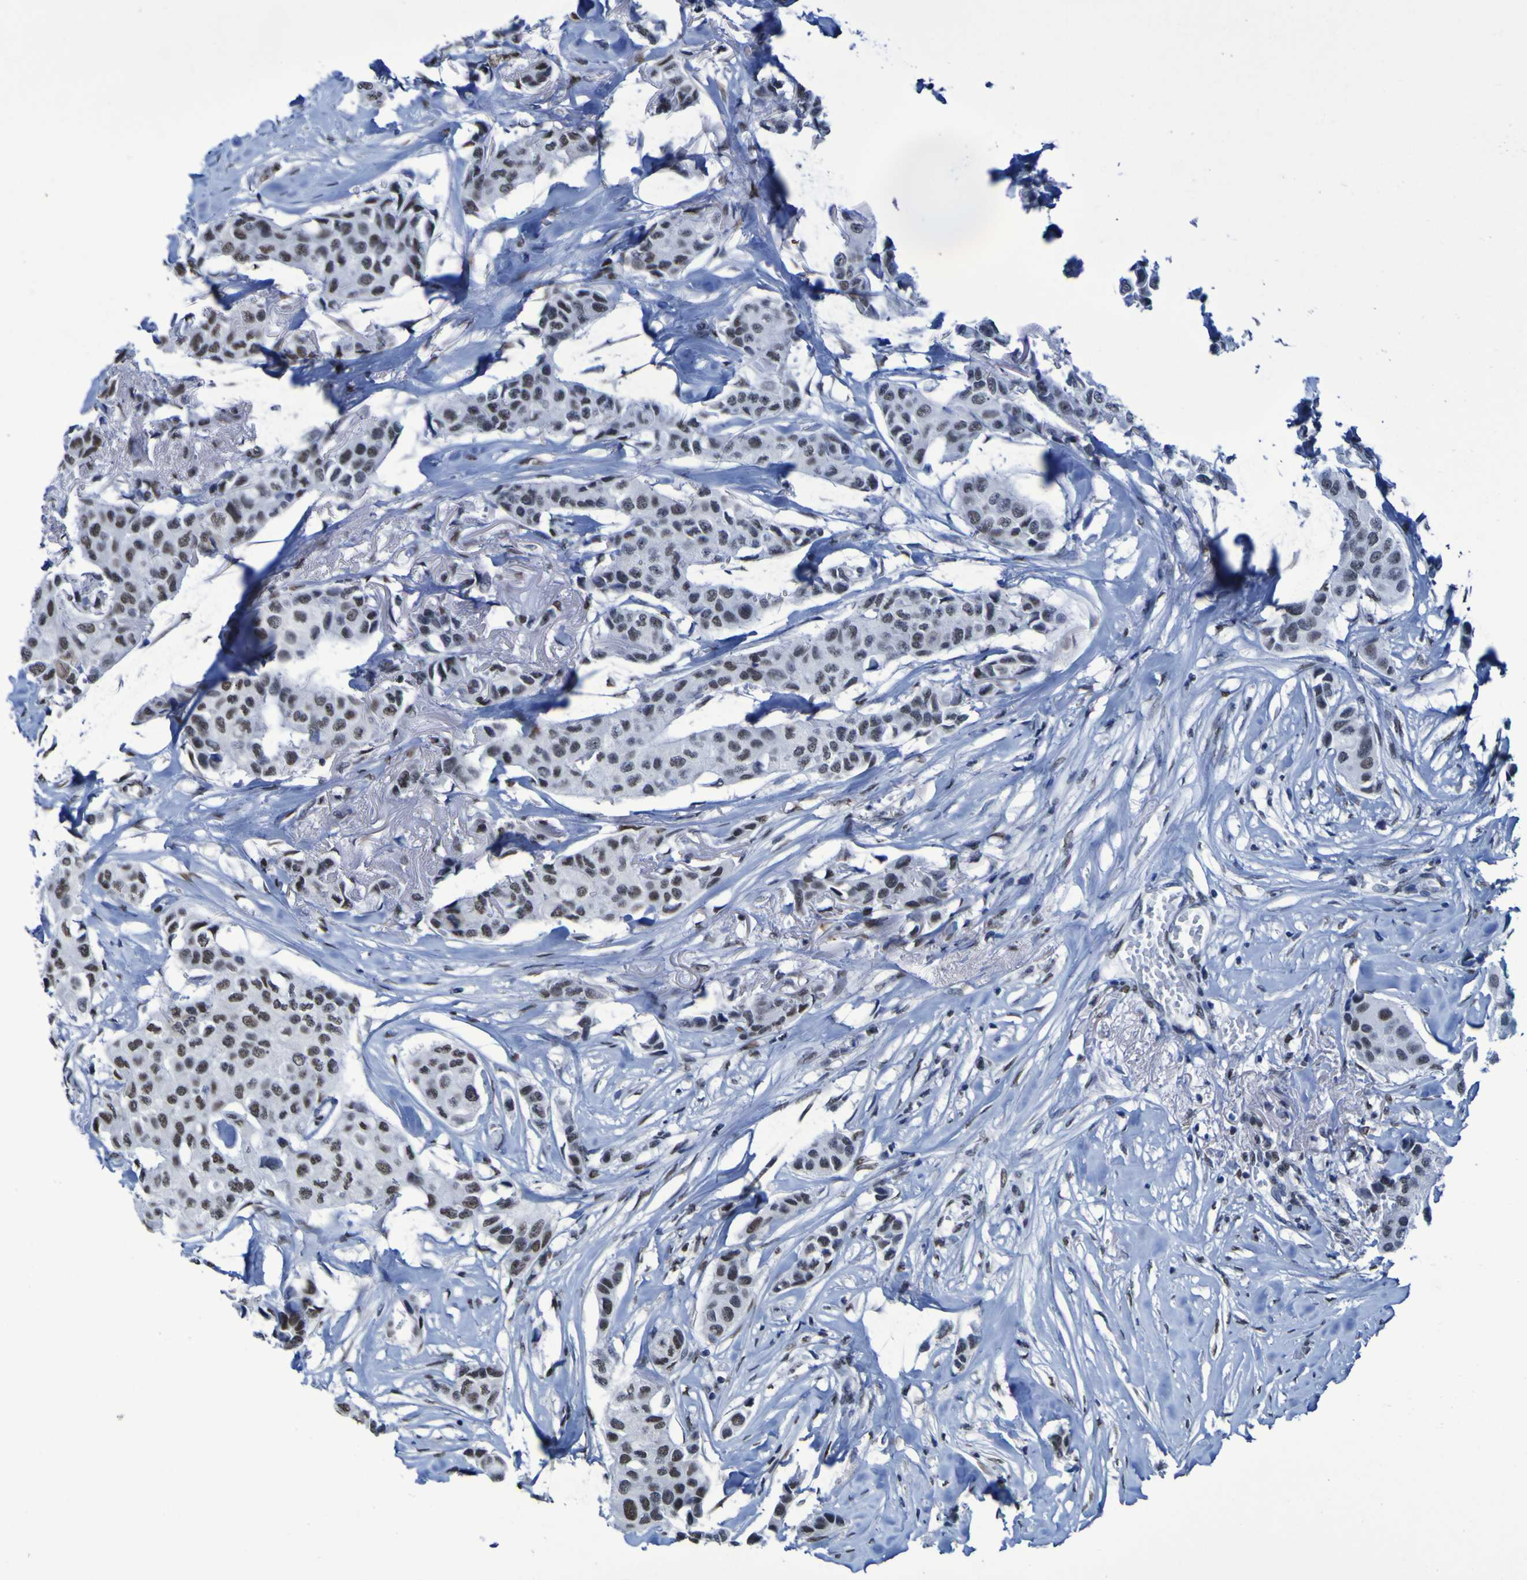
{"staining": {"intensity": "moderate", "quantity": "25%-75%", "location": "nuclear"}, "tissue": "breast cancer", "cell_type": "Tumor cells", "image_type": "cancer", "snomed": [{"axis": "morphology", "description": "Duct carcinoma"}, {"axis": "topography", "description": "Breast"}], "caption": "This micrograph exhibits IHC staining of intraductal carcinoma (breast), with medium moderate nuclear staining in approximately 25%-75% of tumor cells.", "gene": "HNRNPR", "patient": {"sex": "female", "age": 80}}